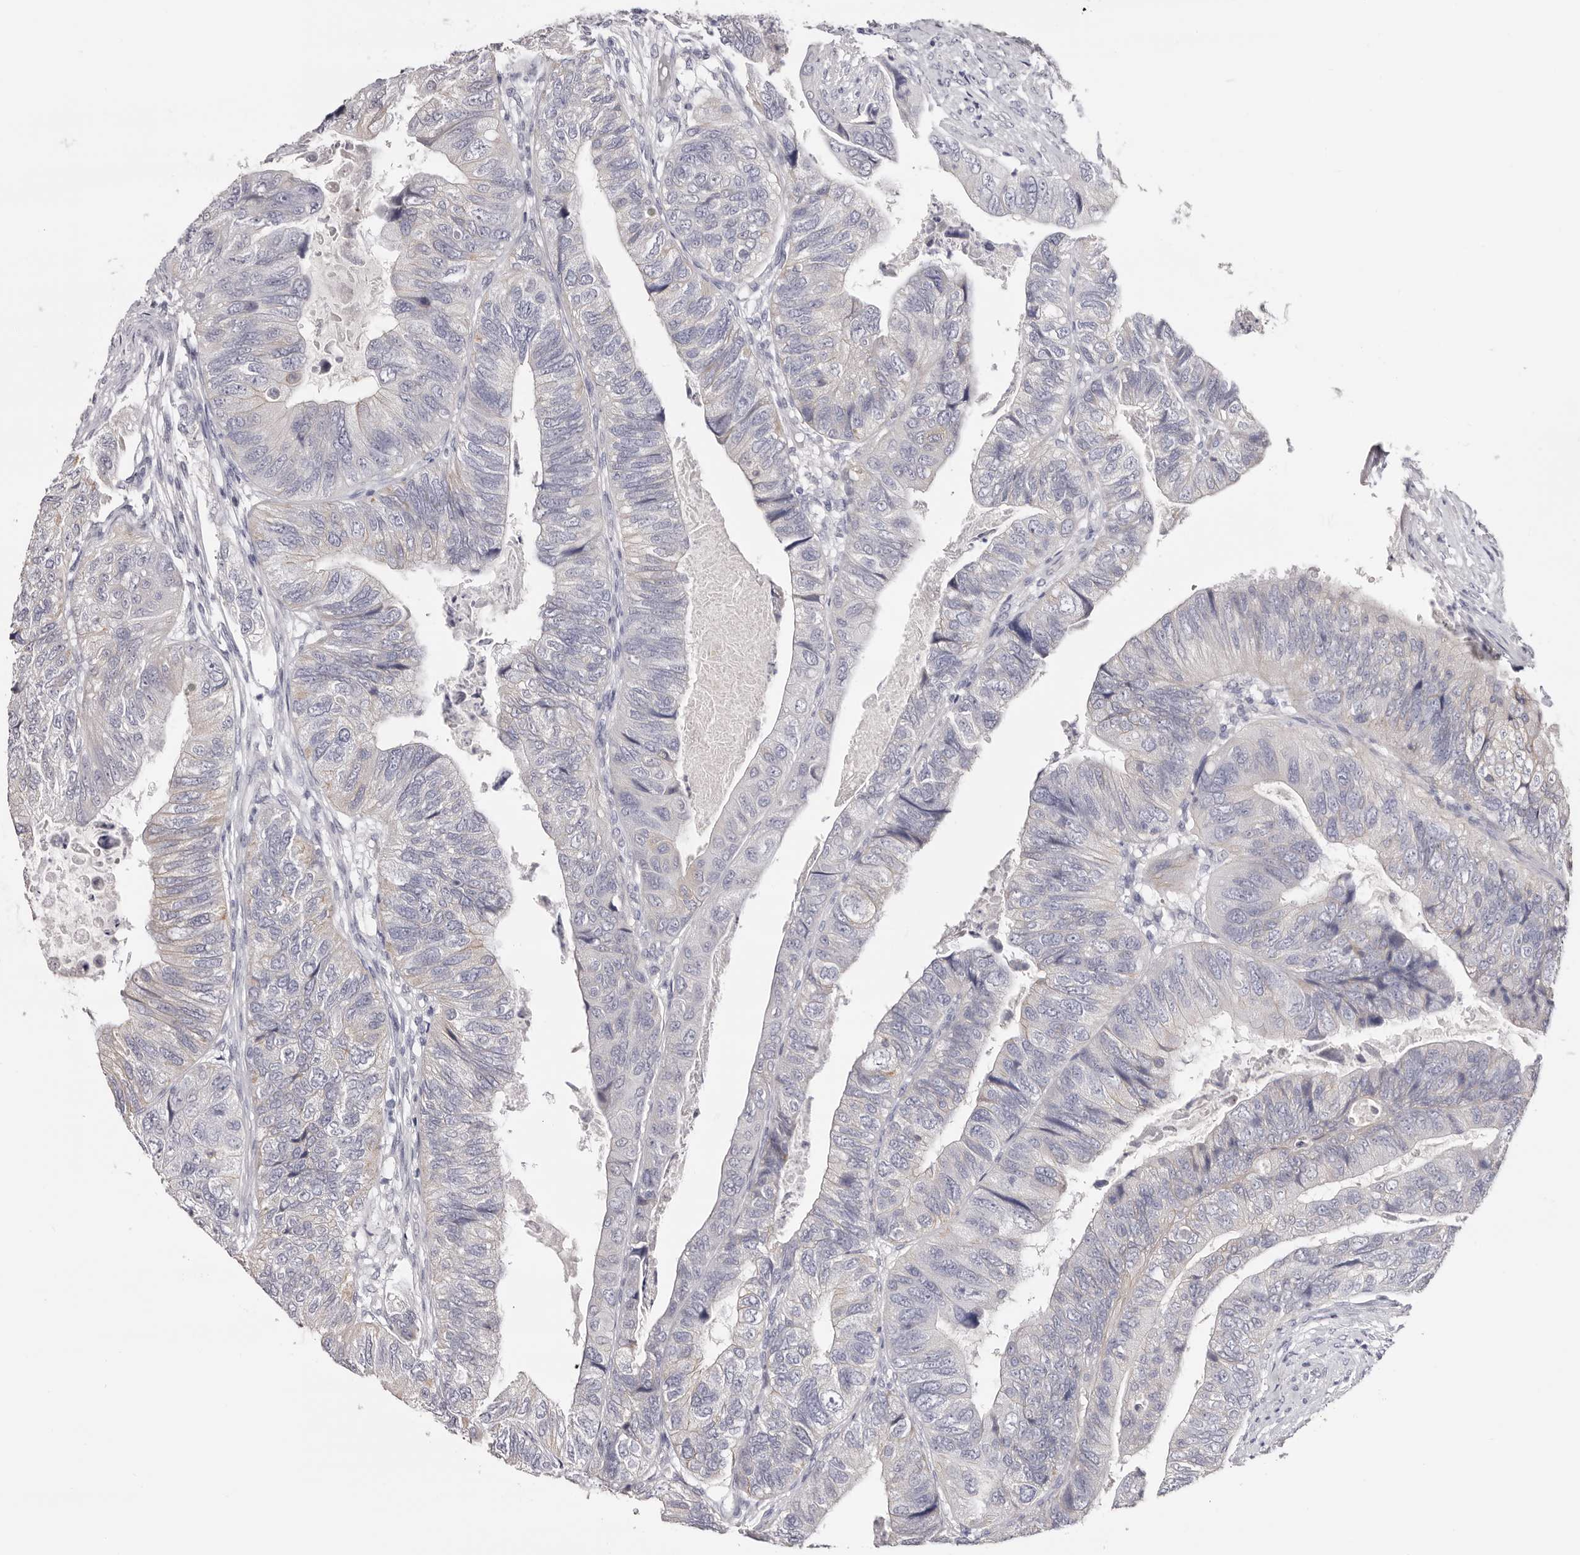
{"staining": {"intensity": "negative", "quantity": "none", "location": "none"}, "tissue": "colorectal cancer", "cell_type": "Tumor cells", "image_type": "cancer", "snomed": [{"axis": "morphology", "description": "Adenocarcinoma, NOS"}, {"axis": "topography", "description": "Rectum"}], "caption": "Immunohistochemistry of adenocarcinoma (colorectal) demonstrates no positivity in tumor cells. Nuclei are stained in blue.", "gene": "AKNAD1", "patient": {"sex": "male", "age": 63}}